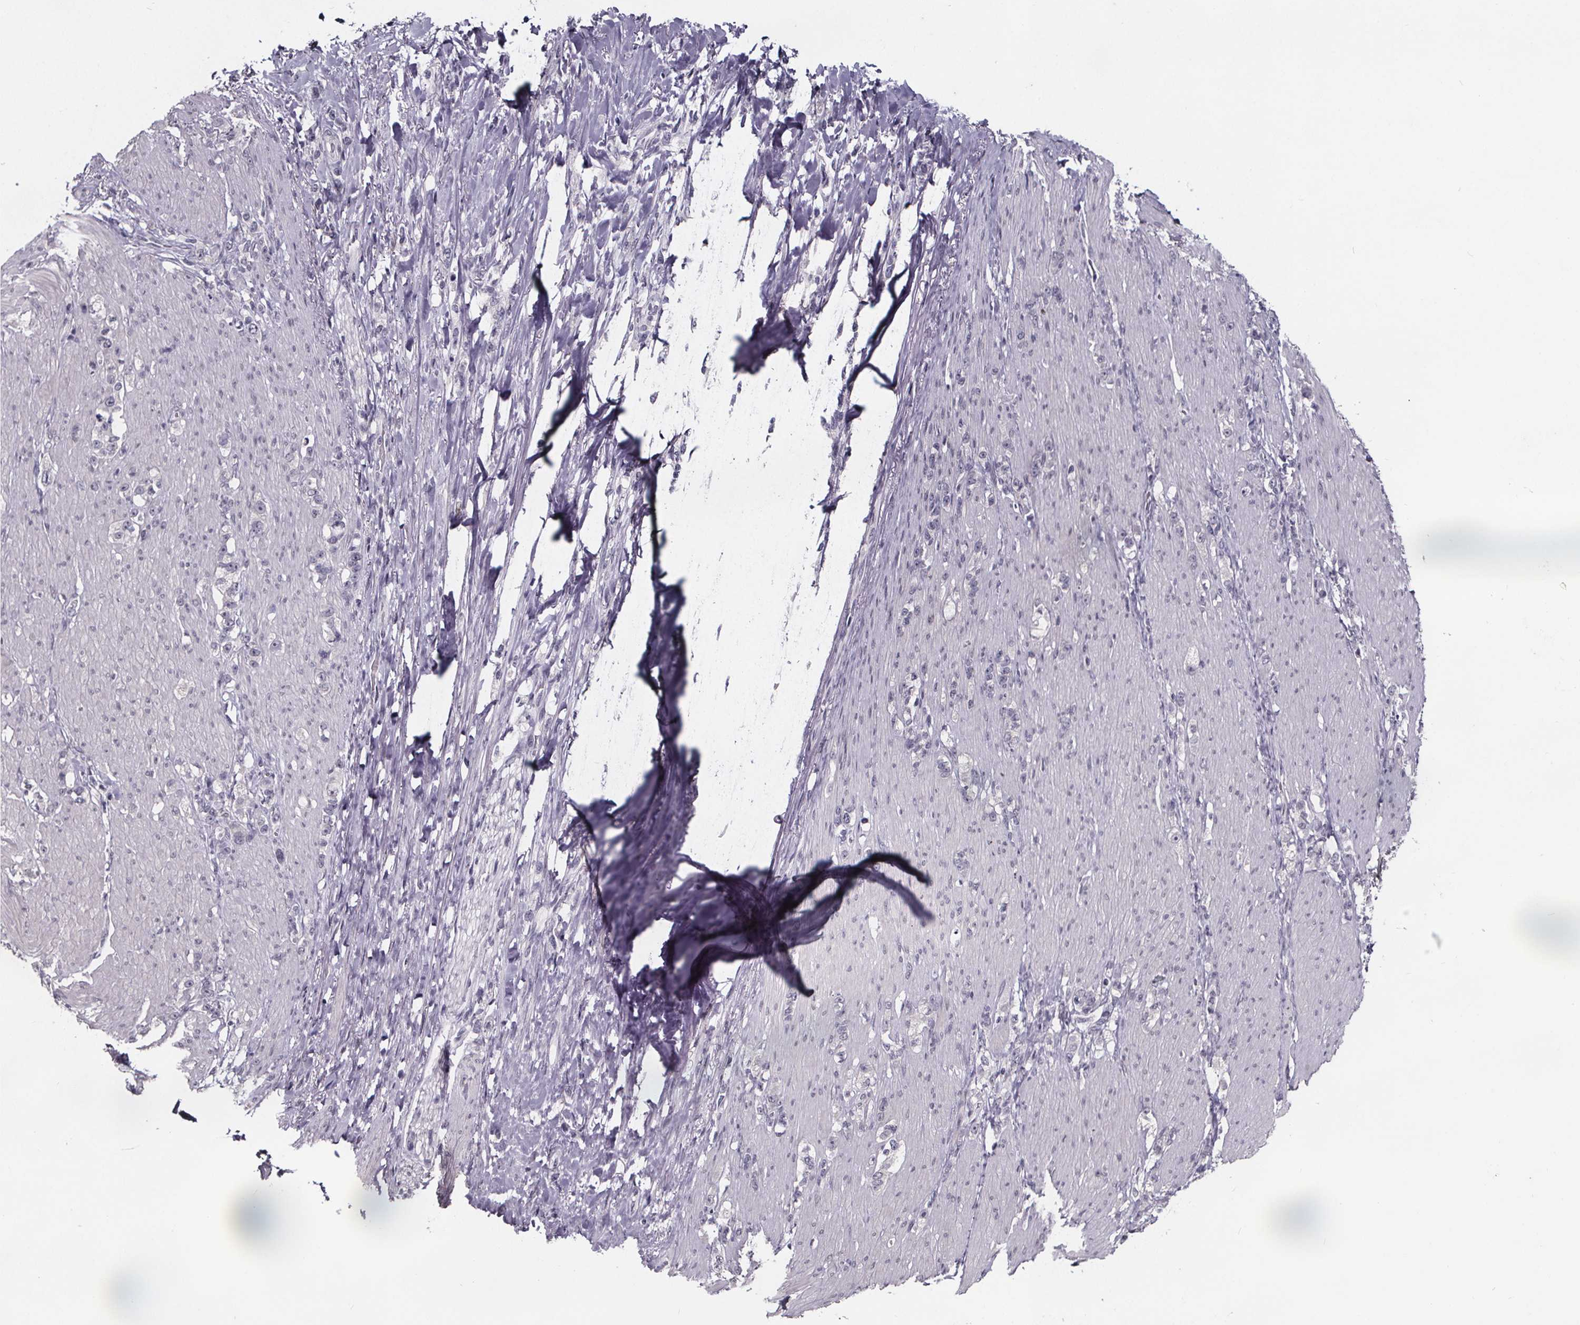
{"staining": {"intensity": "negative", "quantity": "none", "location": "none"}, "tissue": "stomach cancer", "cell_type": "Tumor cells", "image_type": "cancer", "snomed": [{"axis": "morphology", "description": "Adenocarcinoma, NOS"}, {"axis": "topography", "description": "Stomach, lower"}], "caption": "Immunohistochemistry image of neoplastic tissue: stomach cancer (adenocarcinoma) stained with DAB reveals no significant protein staining in tumor cells.", "gene": "AR", "patient": {"sex": "male", "age": 88}}